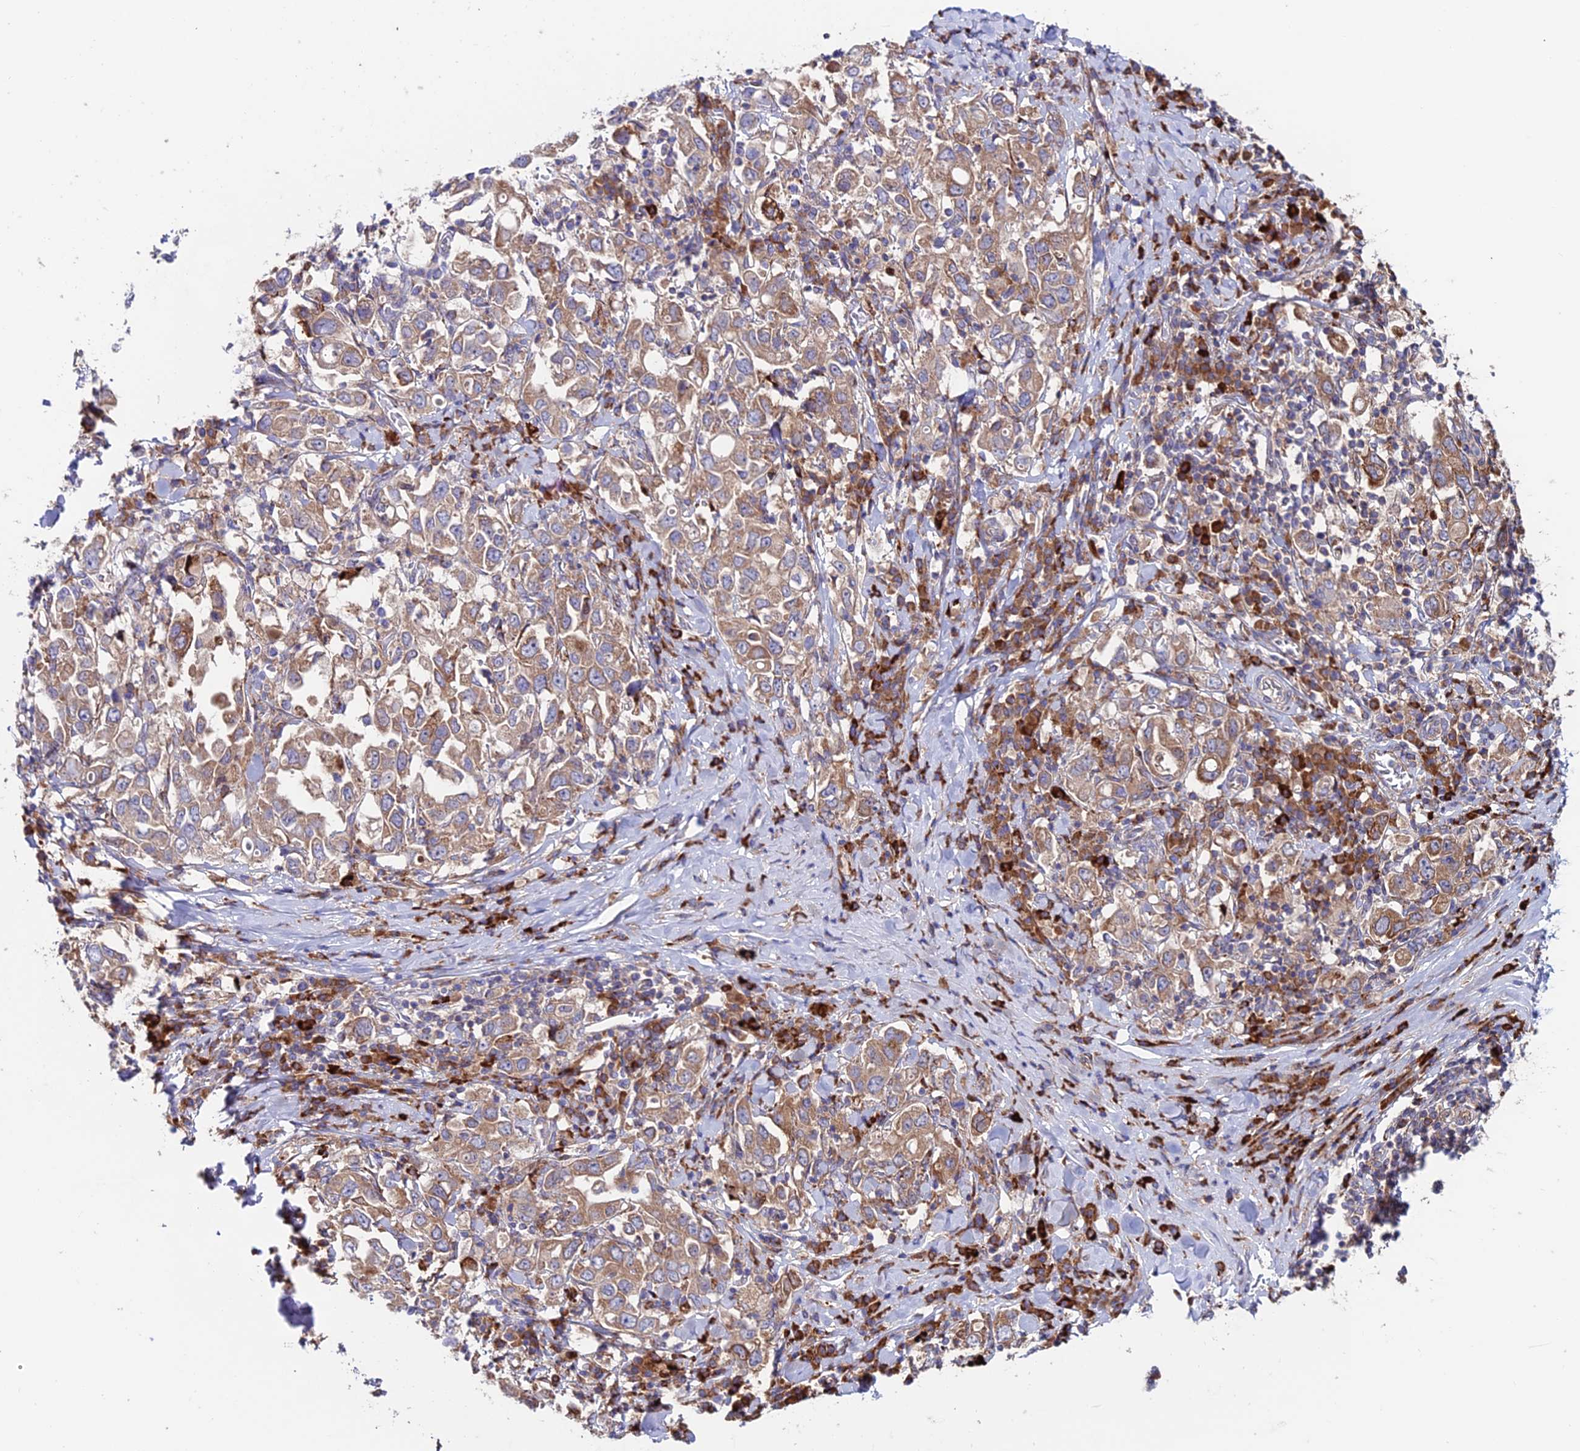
{"staining": {"intensity": "moderate", "quantity": ">75%", "location": "cytoplasmic/membranous"}, "tissue": "stomach cancer", "cell_type": "Tumor cells", "image_type": "cancer", "snomed": [{"axis": "morphology", "description": "Adenocarcinoma, NOS"}, {"axis": "topography", "description": "Stomach, upper"}], "caption": "This is an image of IHC staining of adenocarcinoma (stomach), which shows moderate expression in the cytoplasmic/membranous of tumor cells.", "gene": "EIF3K", "patient": {"sex": "male", "age": 62}}